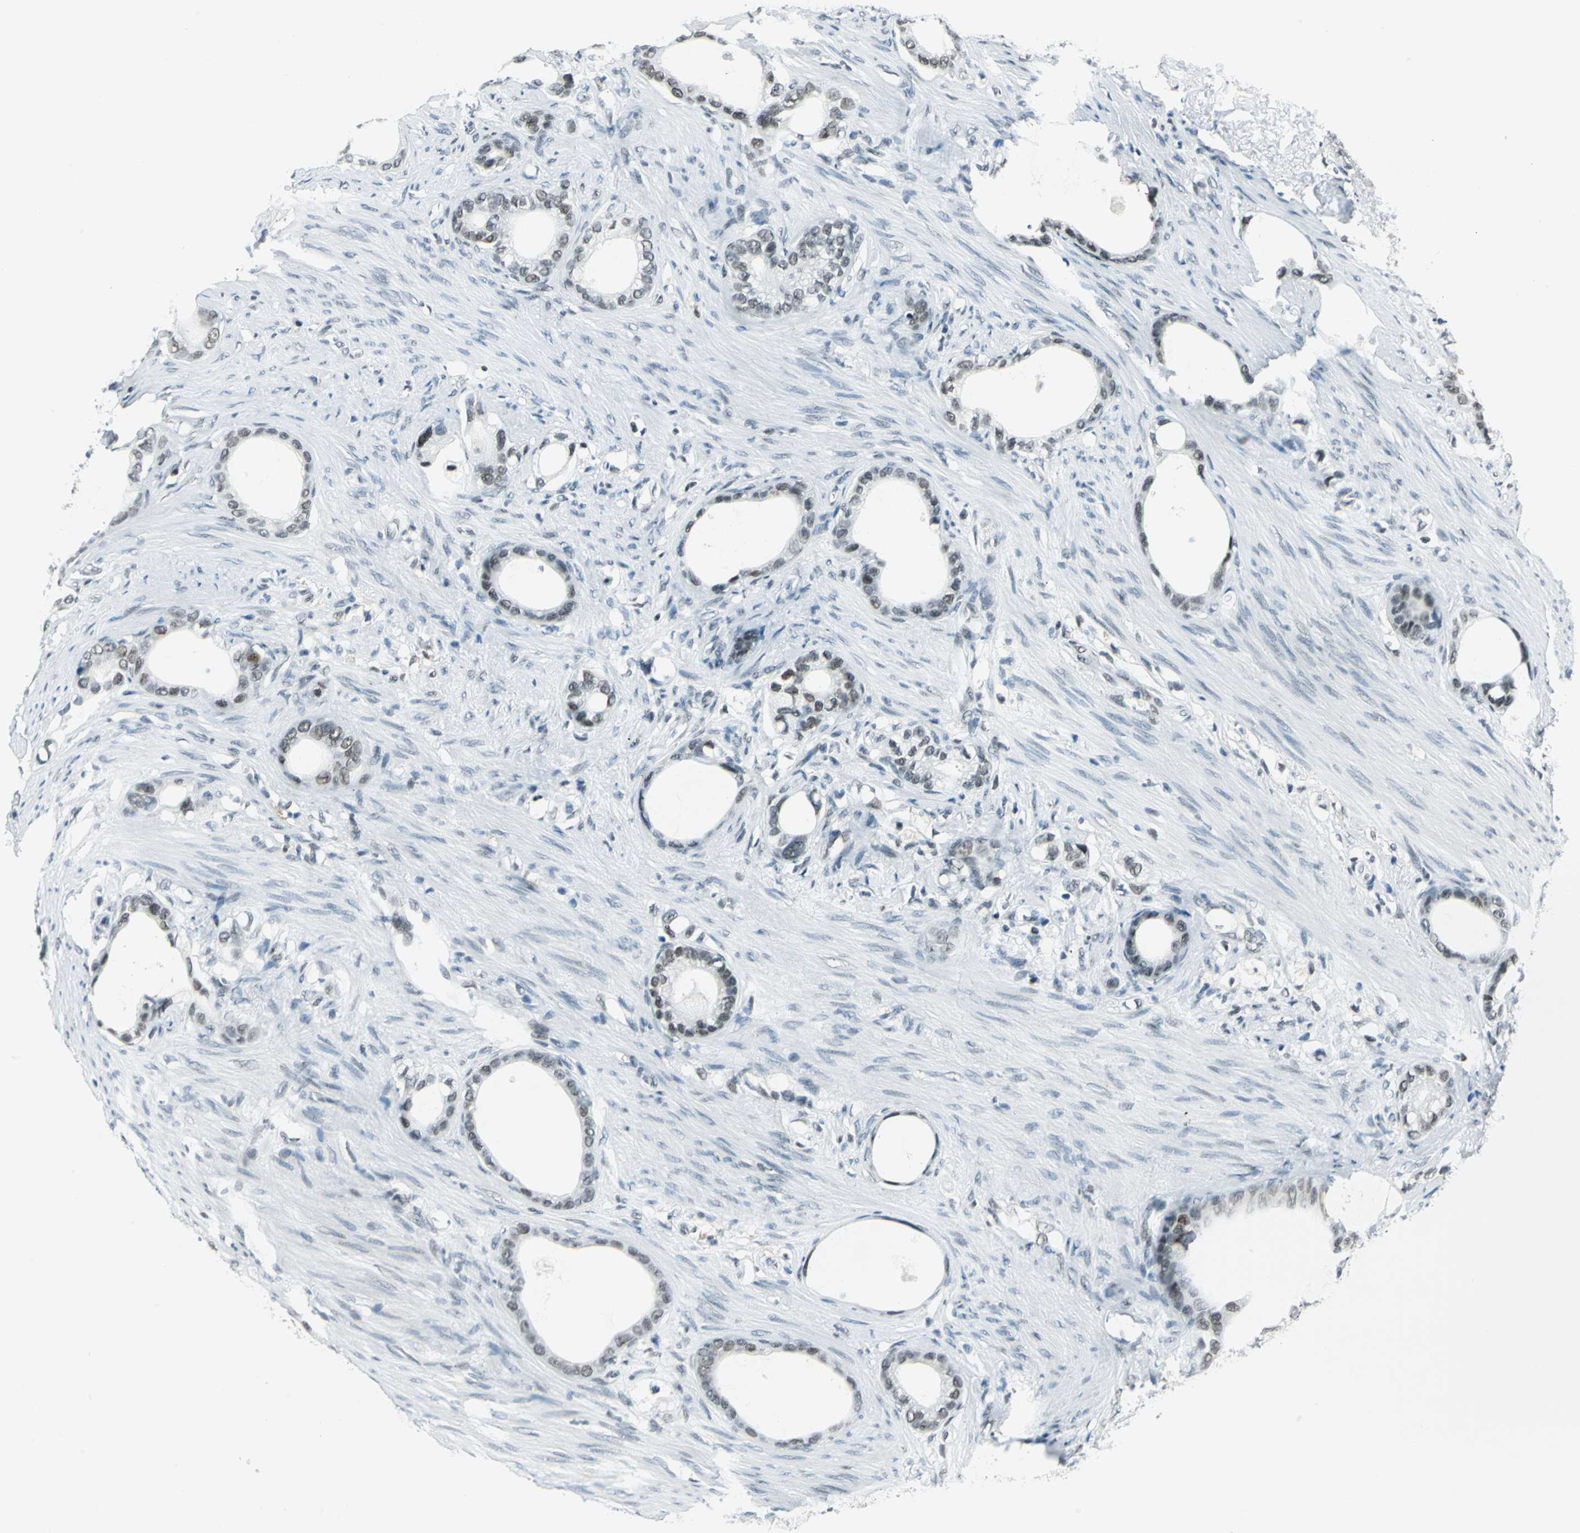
{"staining": {"intensity": "weak", "quantity": "<25%", "location": "nuclear"}, "tissue": "stomach cancer", "cell_type": "Tumor cells", "image_type": "cancer", "snomed": [{"axis": "morphology", "description": "Adenocarcinoma, NOS"}, {"axis": "topography", "description": "Stomach"}], "caption": "IHC image of neoplastic tissue: human adenocarcinoma (stomach) stained with DAB (3,3'-diaminobenzidine) displays no significant protein staining in tumor cells.", "gene": "MTMR10", "patient": {"sex": "female", "age": 75}}